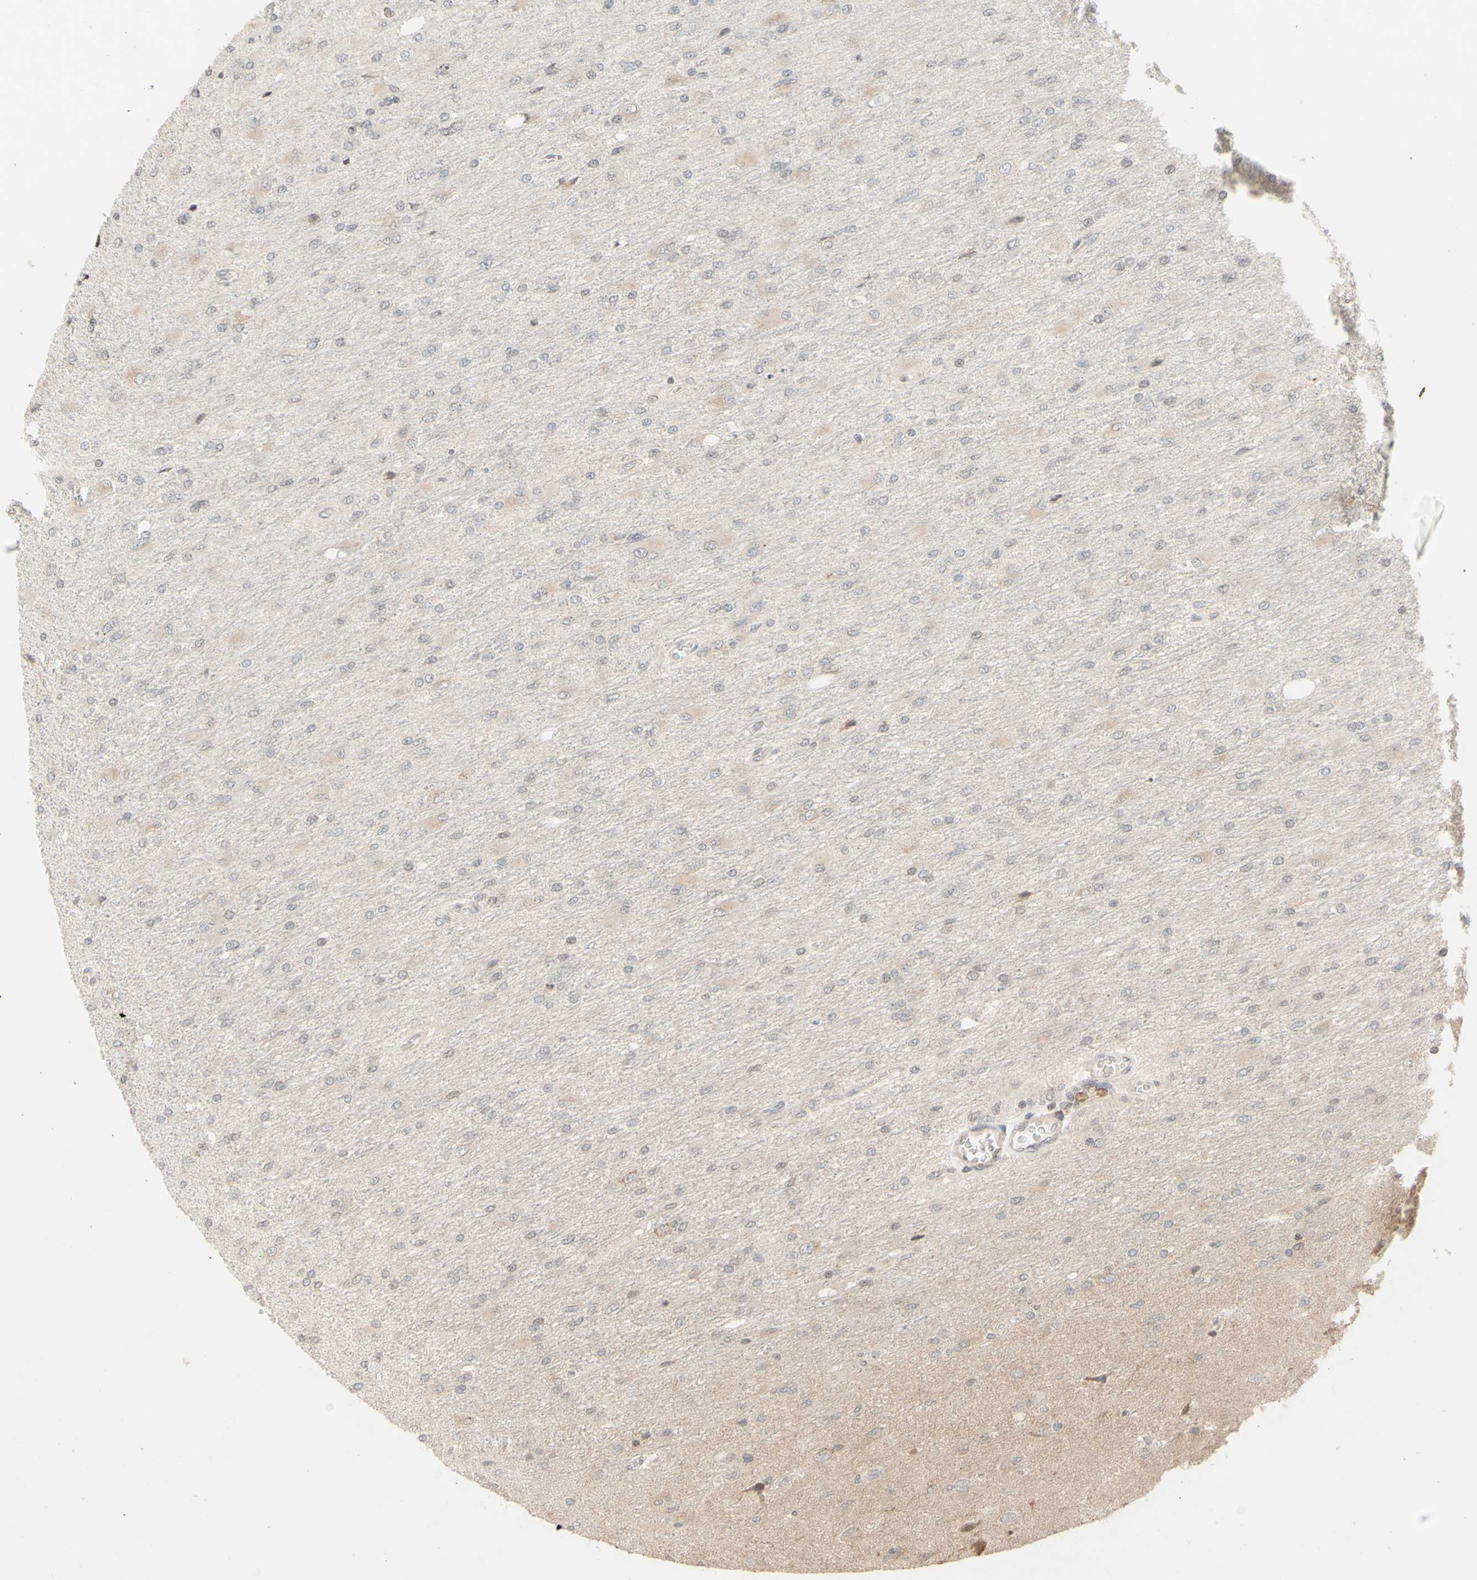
{"staining": {"intensity": "negative", "quantity": "none", "location": "none"}, "tissue": "glioma", "cell_type": "Tumor cells", "image_type": "cancer", "snomed": [{"axis": "morphology", "description": "Glioma, malignant, High grade"}, {"axis": "topography", "description": "Cerebral cortex"}], "caption": "This is a photomicrograph of immunohistochemistry (IHC) staining of malignant glioma (high-grade), which shows no staining in tumor cells.", "gene": "ZW10", "patient": {"sex": "female", "age": 36}}